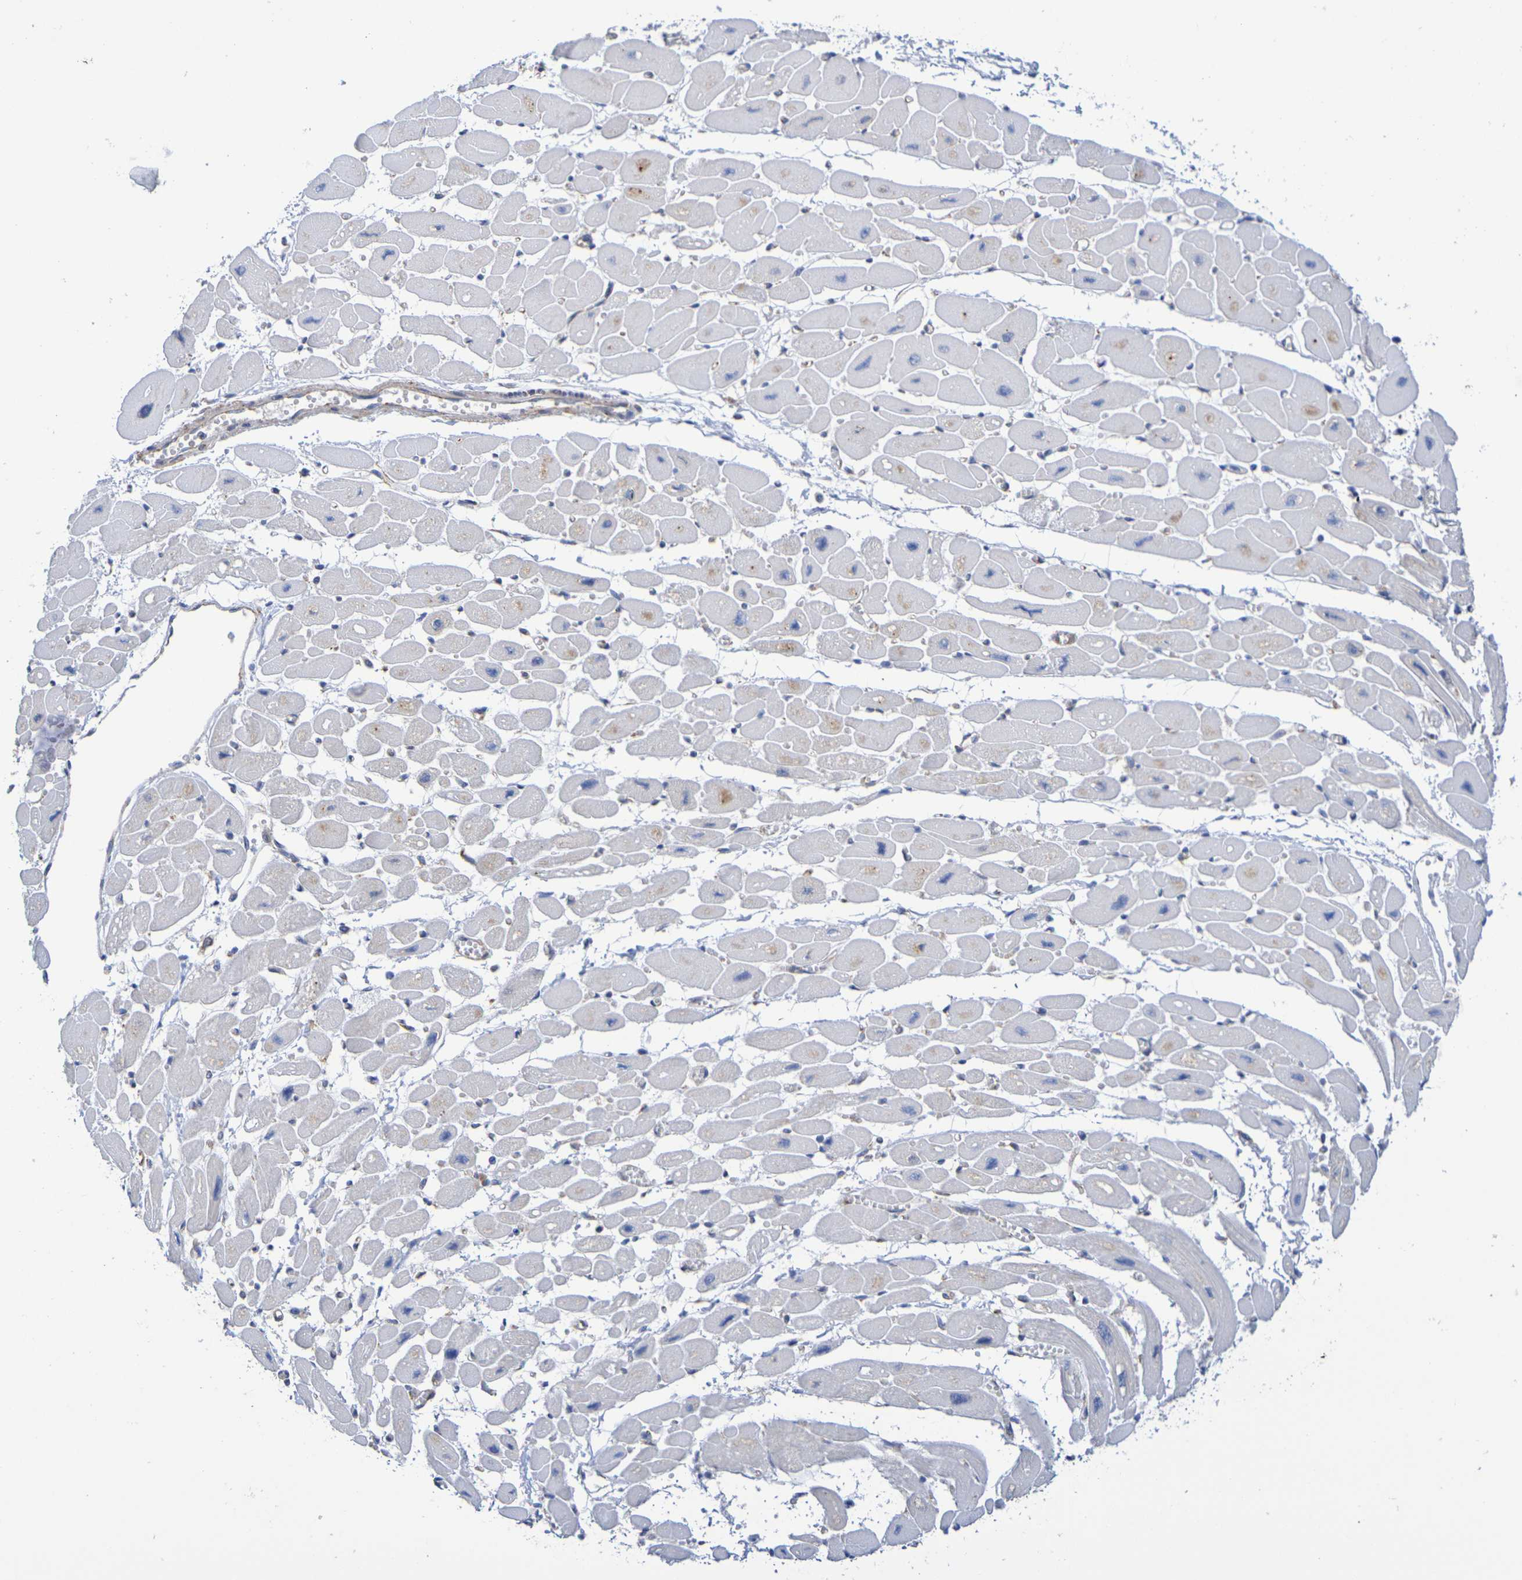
{"staining": {"intensity": "negative", "quantity": "none", "location": "none"}, "tissue": "heart muscle", "cell_type": "Cardiomyocytes", "image_type": "normal", "snomed": [{"axis": "morphology", "description": "Normal tissue, NOS"}, {"axis": "topography", "description": "Heart"}], "caption": "Immunohistochemistry (IHC) image of normal heart muscle: heart muscle stained with DAB reveals no significant protein expression in cardiomyocytes.", "gene": "TMCC3", "patient": {"sex": "female", "age": 54}}